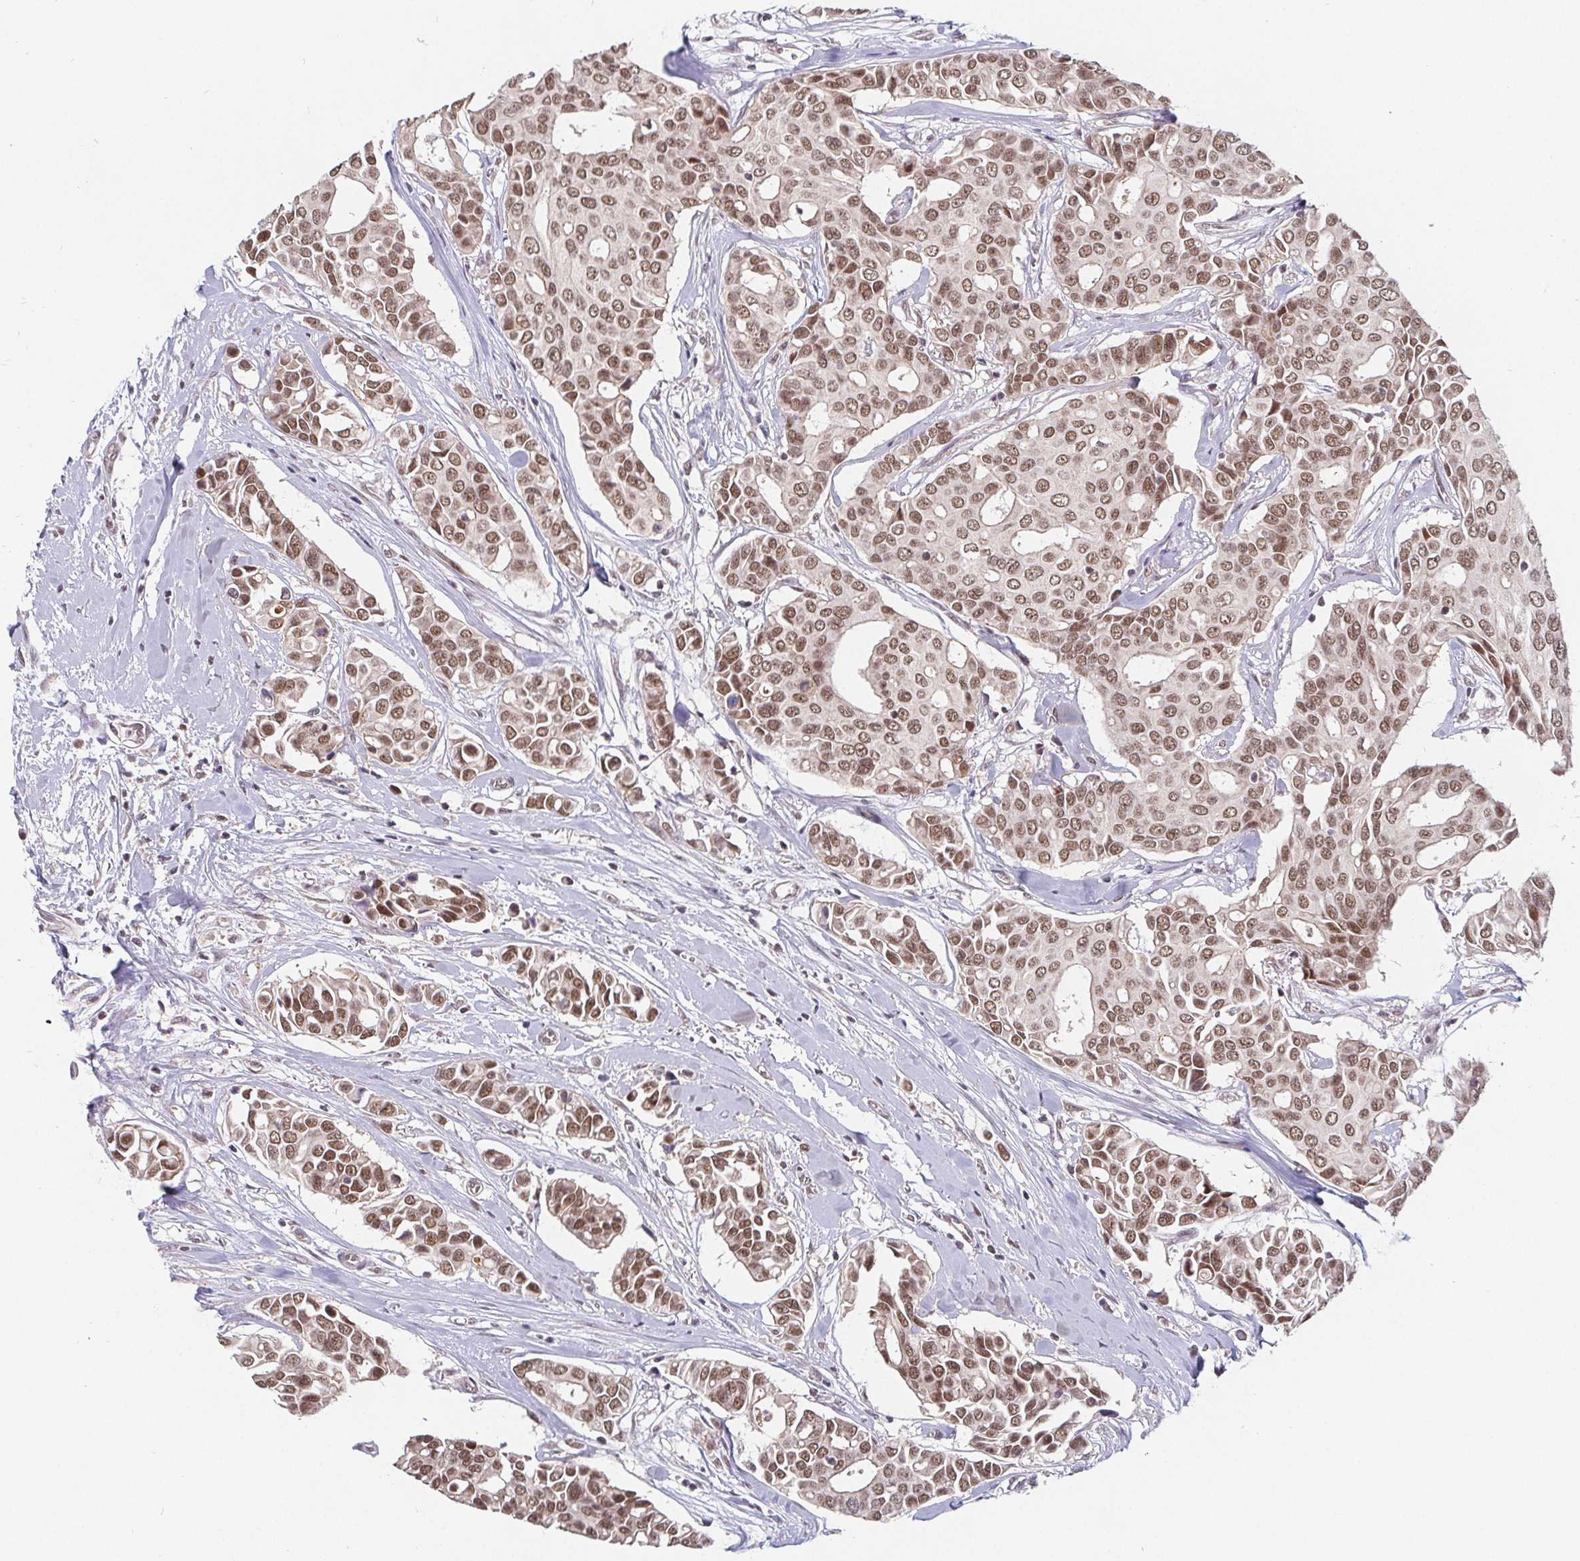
{"staining": {"intensity": "moderate", "quantity": ">75%", "location": "nuclear"}, "tissue": "breast cancer", "cell_type": "Tumor cells", "image_type": "cancer", "snomed": [{"axis": "morphology", "description": "Duct carcinoma"}, {"axis": "topography", "description": "Breast"}], "caption": "Human intraductal carcinoma (breast) stained with a protein marker shows moderate staining in tumor cells.", "gene": "POU2F1", "patient": {"sex": "female", "age": 54}}